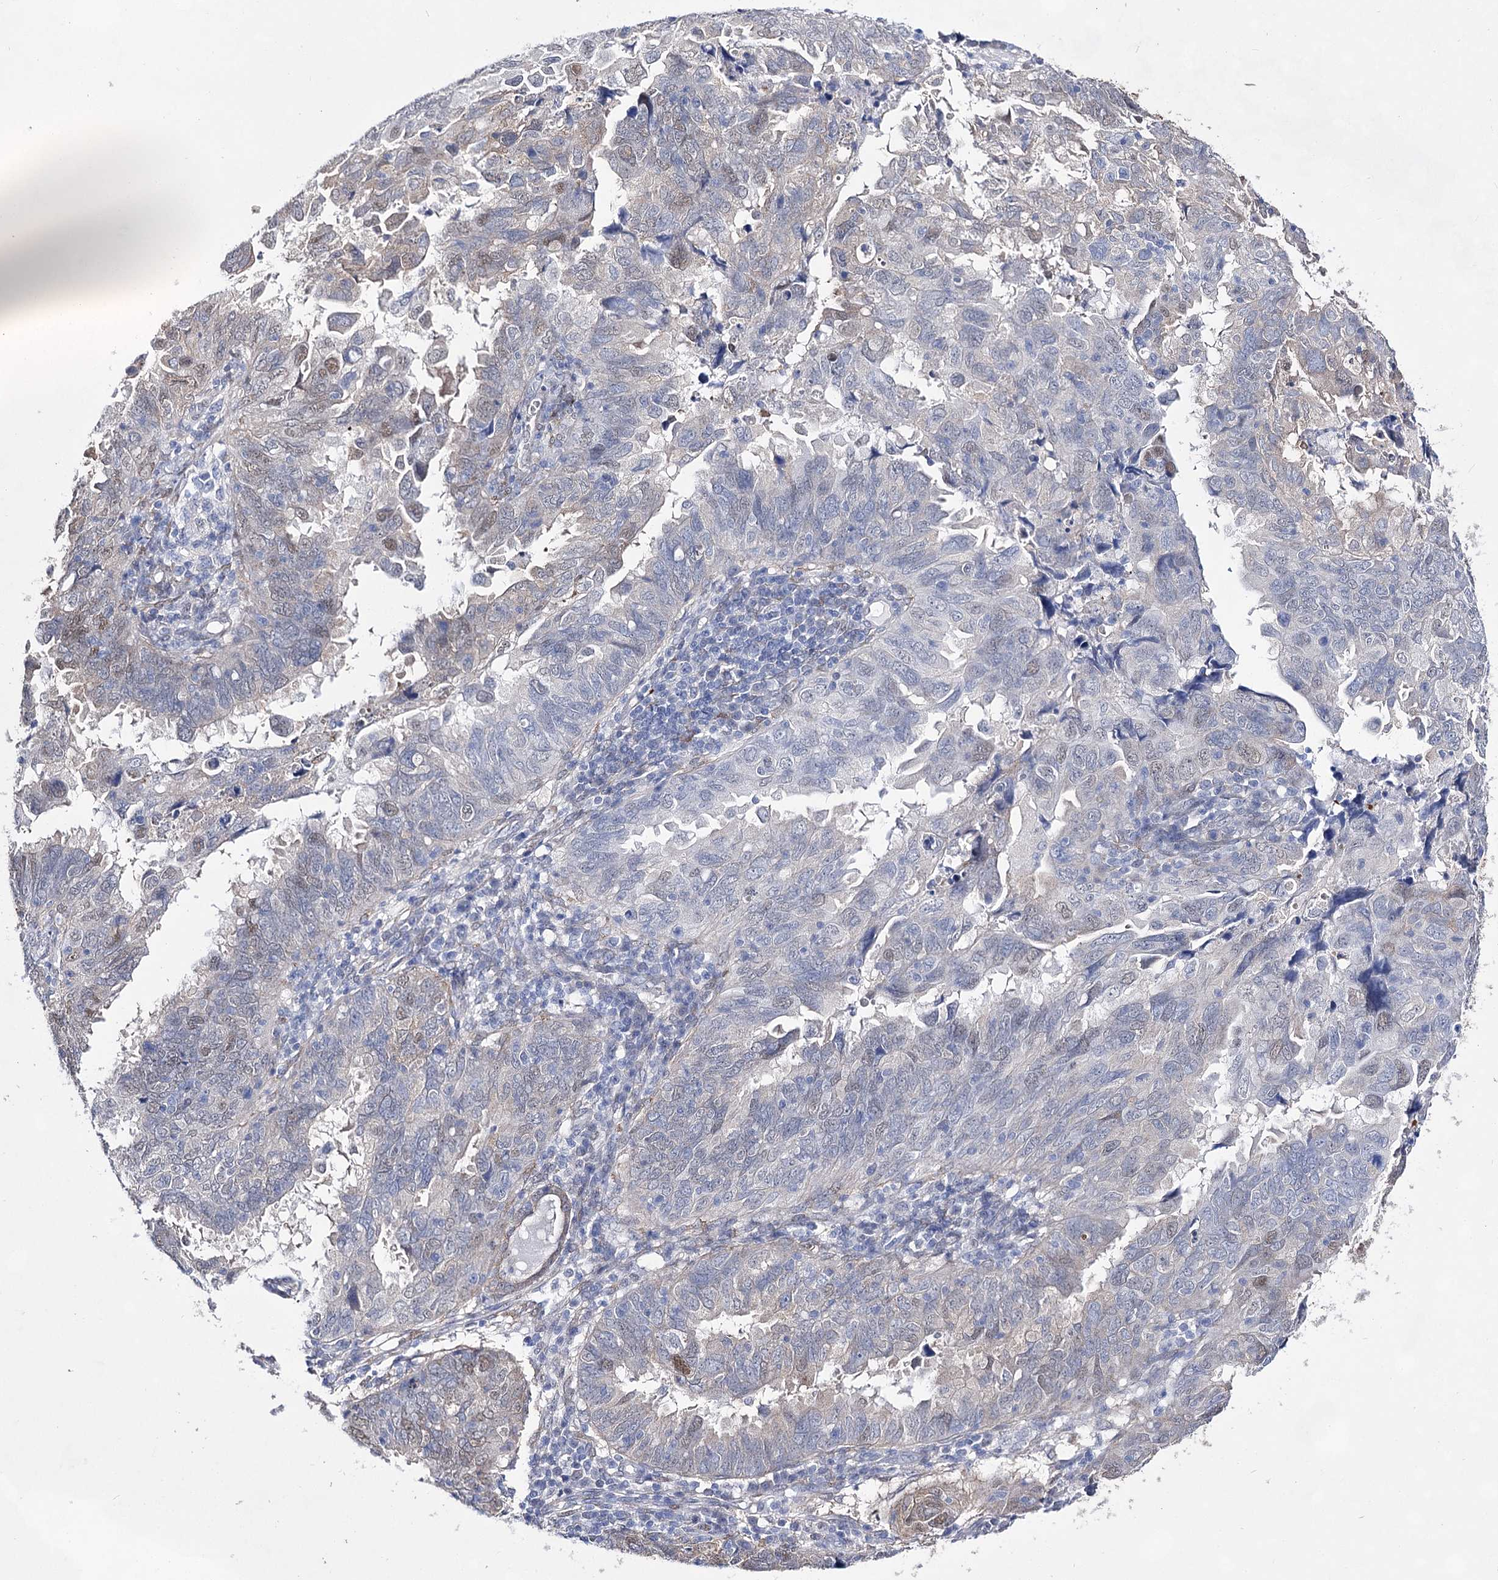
{"staining": {"intensity": "strong", "quantity": "<25%", "location": "cytoplasmic/membranous"}, "tissue": "endometrial cancer", "cell_type": "Tumor cells", "image_type": "cancer", "snomed": [{"axis": "morphology", "description": "Adenocarcinoma, NOS"}, {"axis": "topography", "description": "Uterus"}], "caption": "Tumor cells show medium levels of strong cytoplasmic/membranous positivity in about <25% of cells in human endometrial cancer.", "gene": "UGDH", "patient": {"sex": "female", "age": 77}}